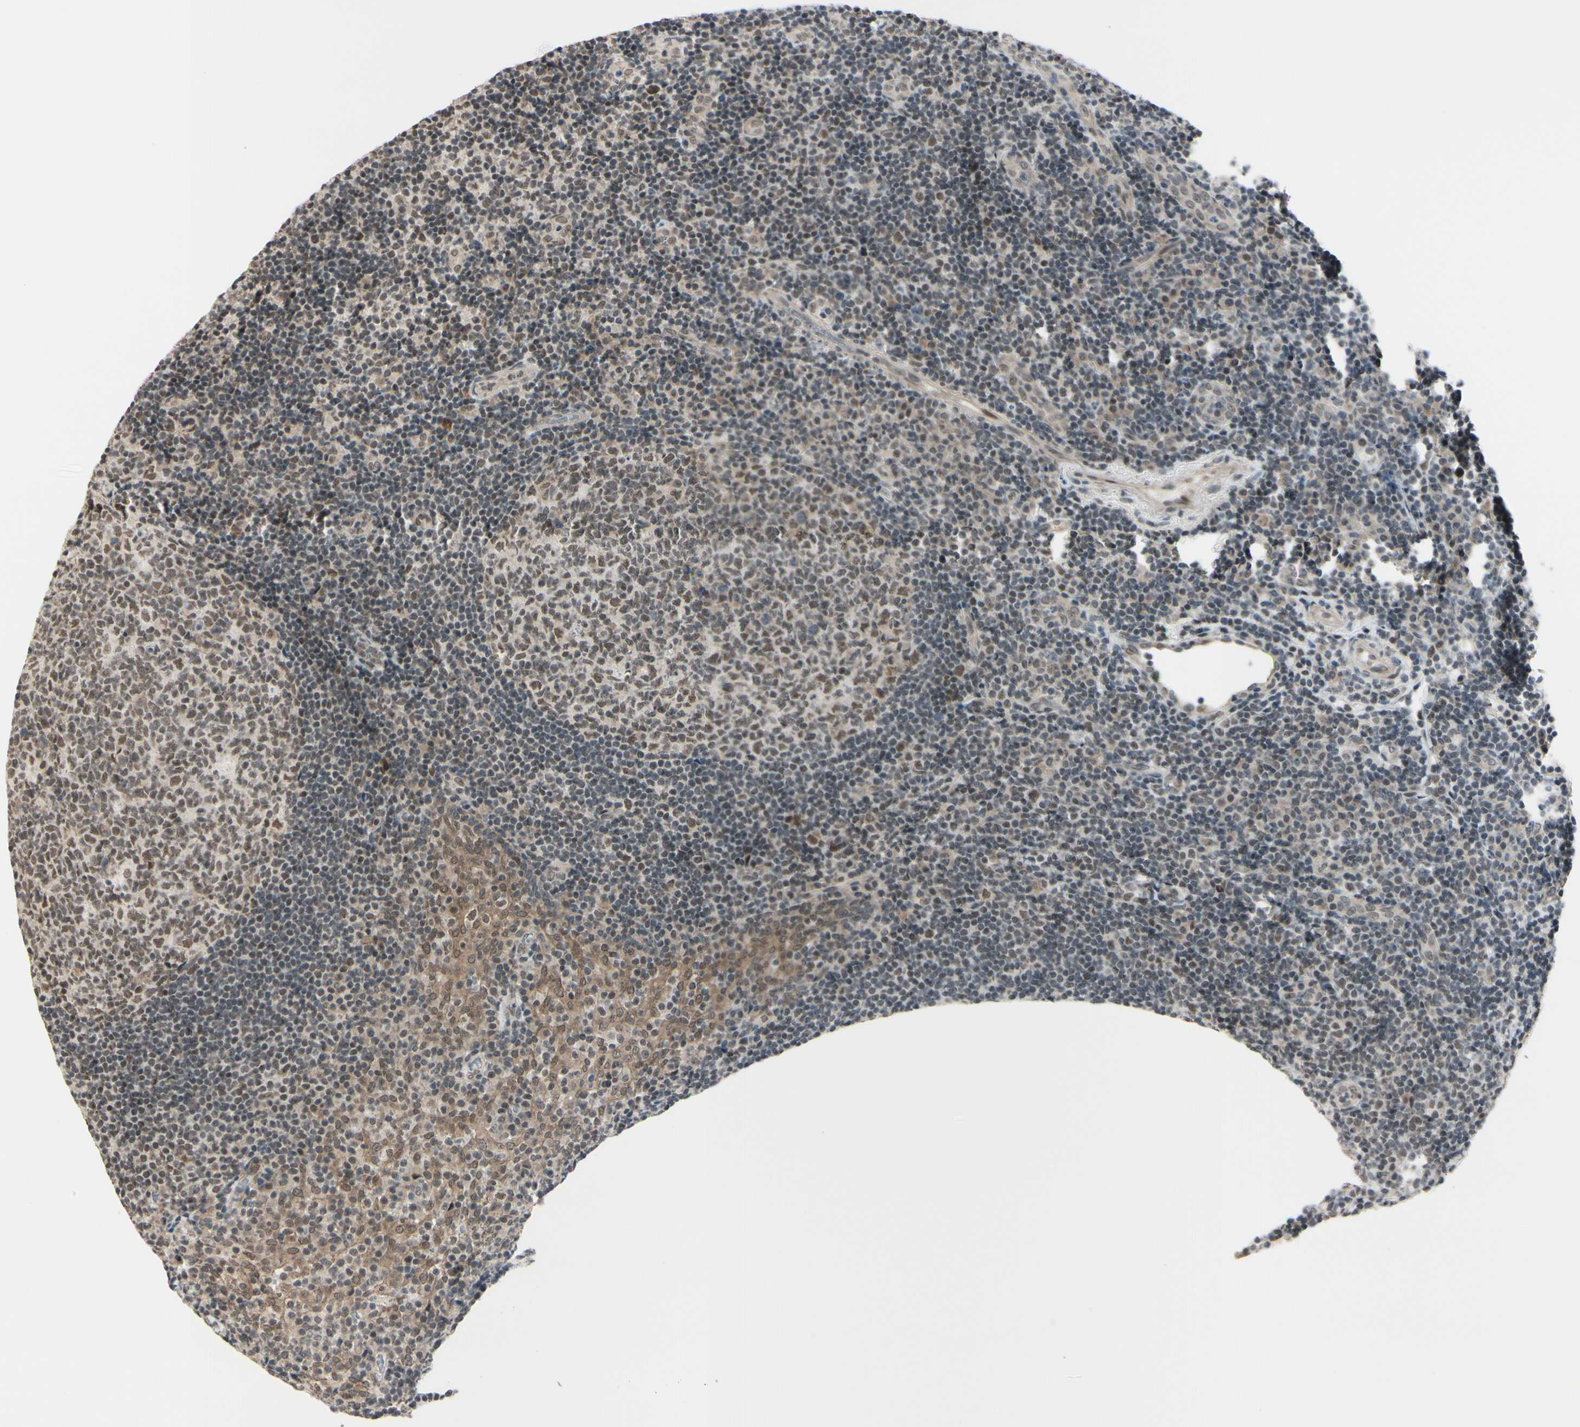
{"staining": {"intensity": "weak", "quantity": "25%-75%", "location": "cytoplasmic/membranous,nuclear"}, "tissue": "tonsil", "cell_type": "Germinal center cells", "image_type": "normal", "snomed": [{"axis": "morphology", "description": "Normal tissue, NOS"}, {"axis": "topography", "description": "Tonsil"}], "caption": "Tonsil stained with a brown dye shows weak cytoplasmic/membranous,nuclear positive positivity in about 25%-75% of germinal center cells.", "gene": "BRMS1", "patient": {"sex": "female", "age": 40}}